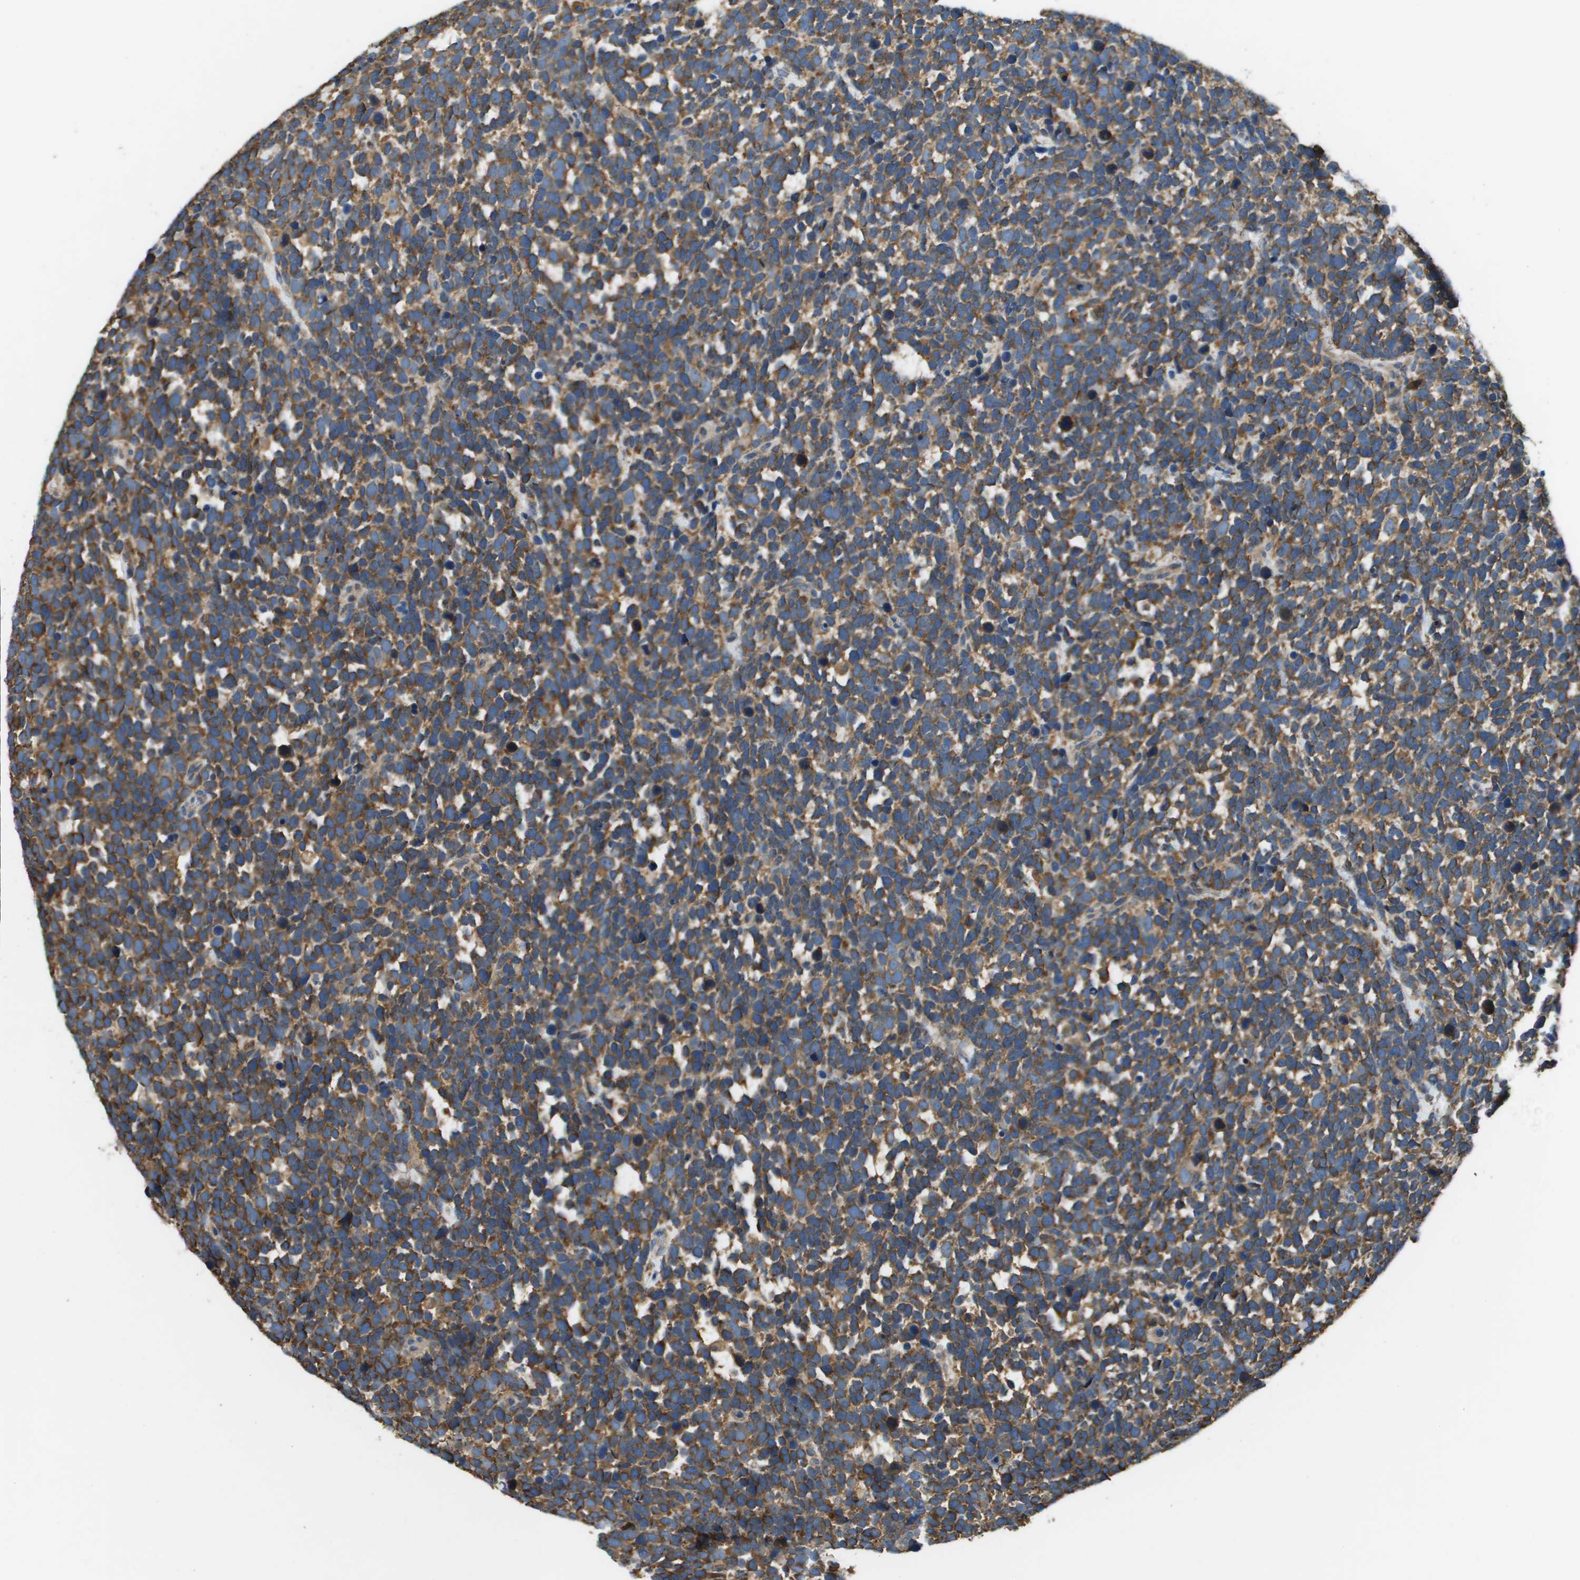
{"staining": {"intensity": "moderate", "quantity": ">75%", "location": "cytoplasmic/membranous"}, "tissue": "urothelial cancer", "cell_type": "Tumor cells", "image_type": "cancer", "snomed": [{"axis": "morphology", "description": "Urothelial carcinoma, High grade"}, {"axis": "topography", "description": "Urinary bladder"}], "caption": "This micrograph exhibits urothelial cancer stained with immunohistochemistry to label a protein in brown. The cytoplasmic/membranous of tumor cells show moderate positivity for the protein. Nuclei are counter-stained blue.", "gene": "SAMSN1", "patient": {"sex": "female", "age": 82}}